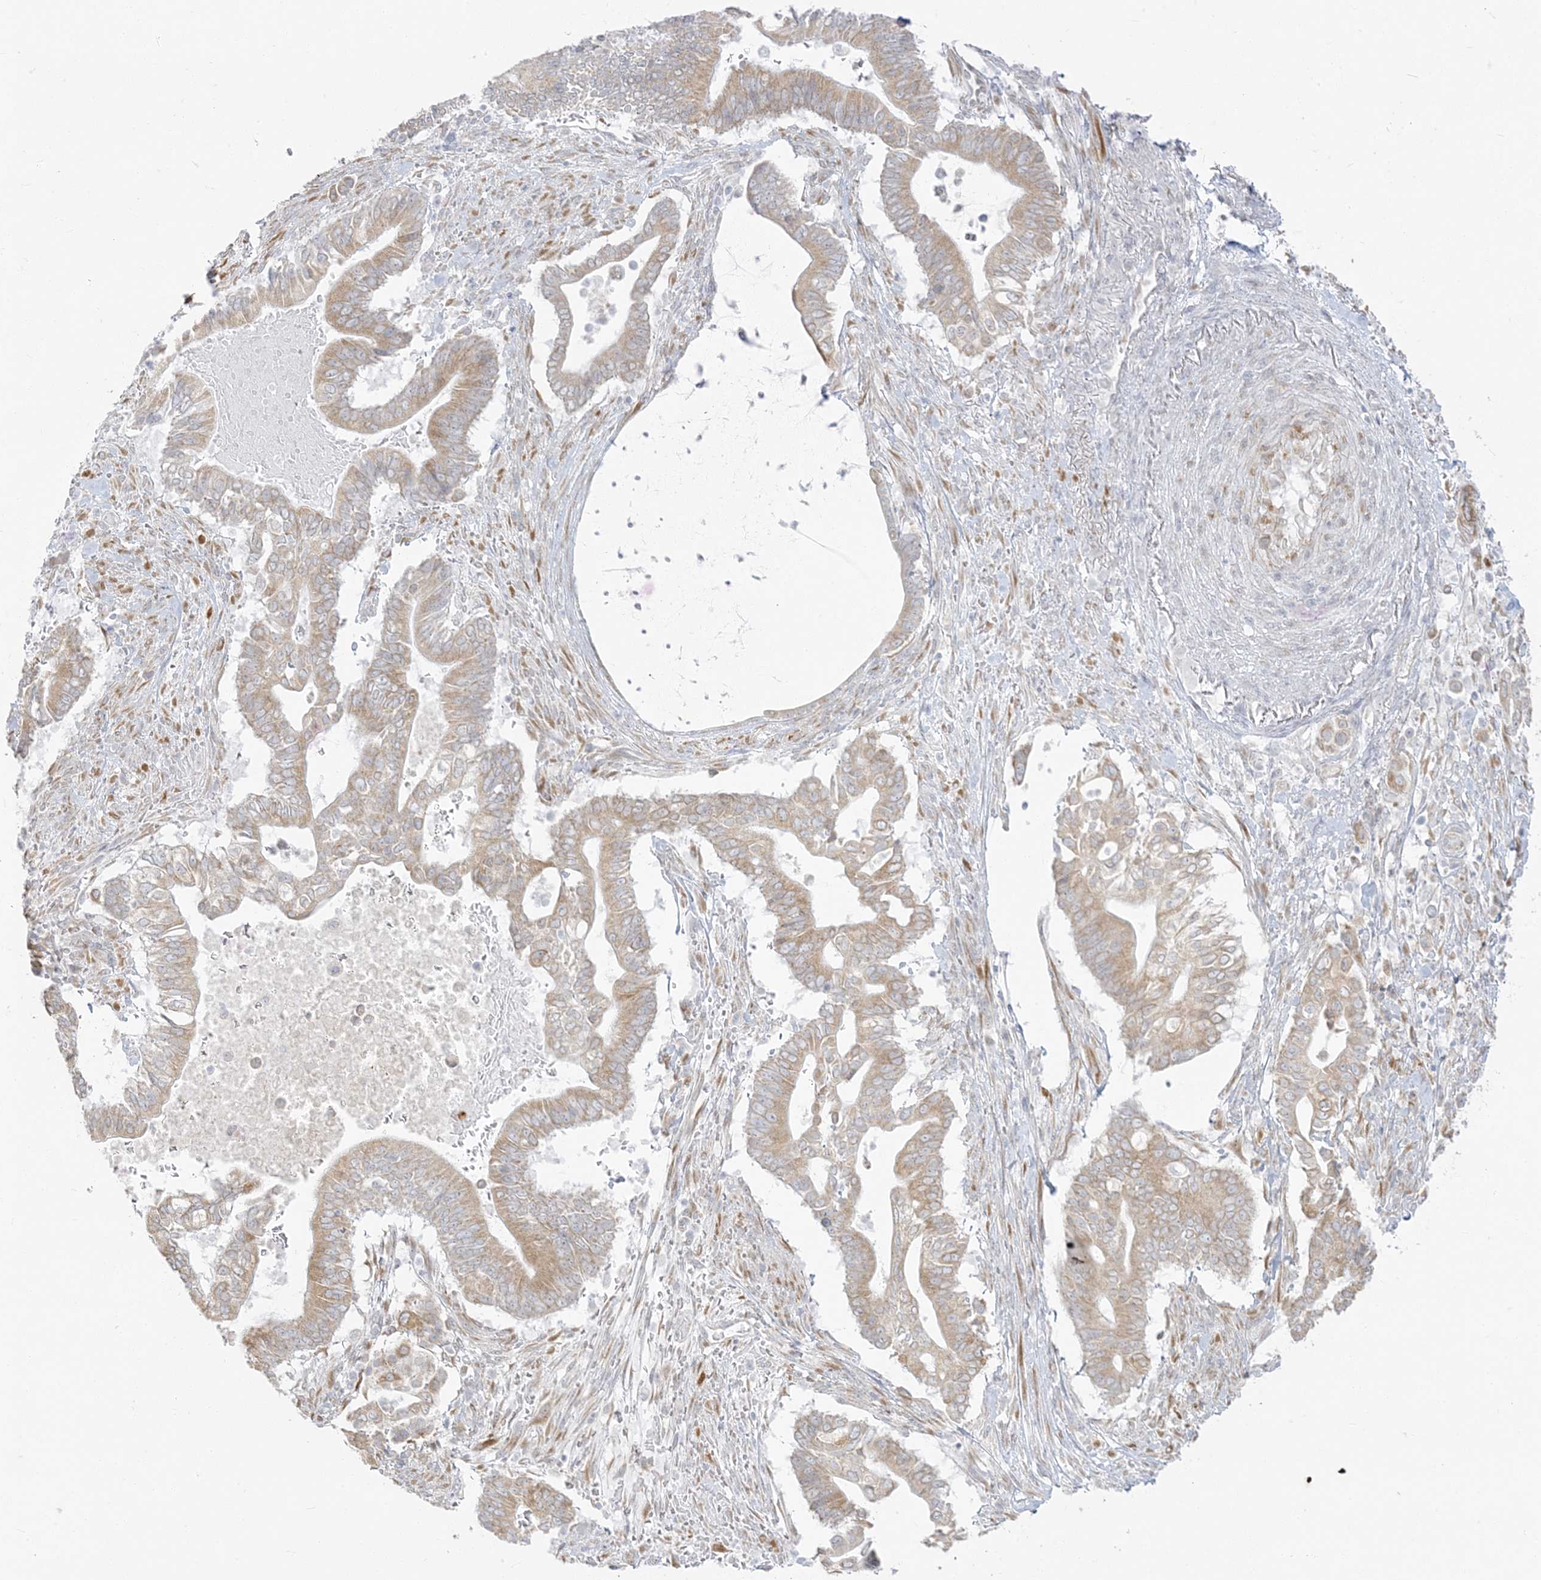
{"staining": {"intensity": "weak", "quantity": ">75%", "location": "cytoplasmic/membranous"}, "tissue": "pancreatic cancer", "cell_type": "Tumor cells", "image_type": "cancer", "snomed": [{"axis": "morphology", "description": "Adenocarcinoma, NOS"}, {"axis": "topography", "description": "Pancreas"}], "caption": "A high-resolution histopathology image shows immunohistochemistry (IHC) staining of pancreatic cancer, which displays weak cytoplasmic/membranous positivity in approximately >75% of tumor cells.", "gene": "ZC3H6", "patient": {"sex": "male", "age": 68}}